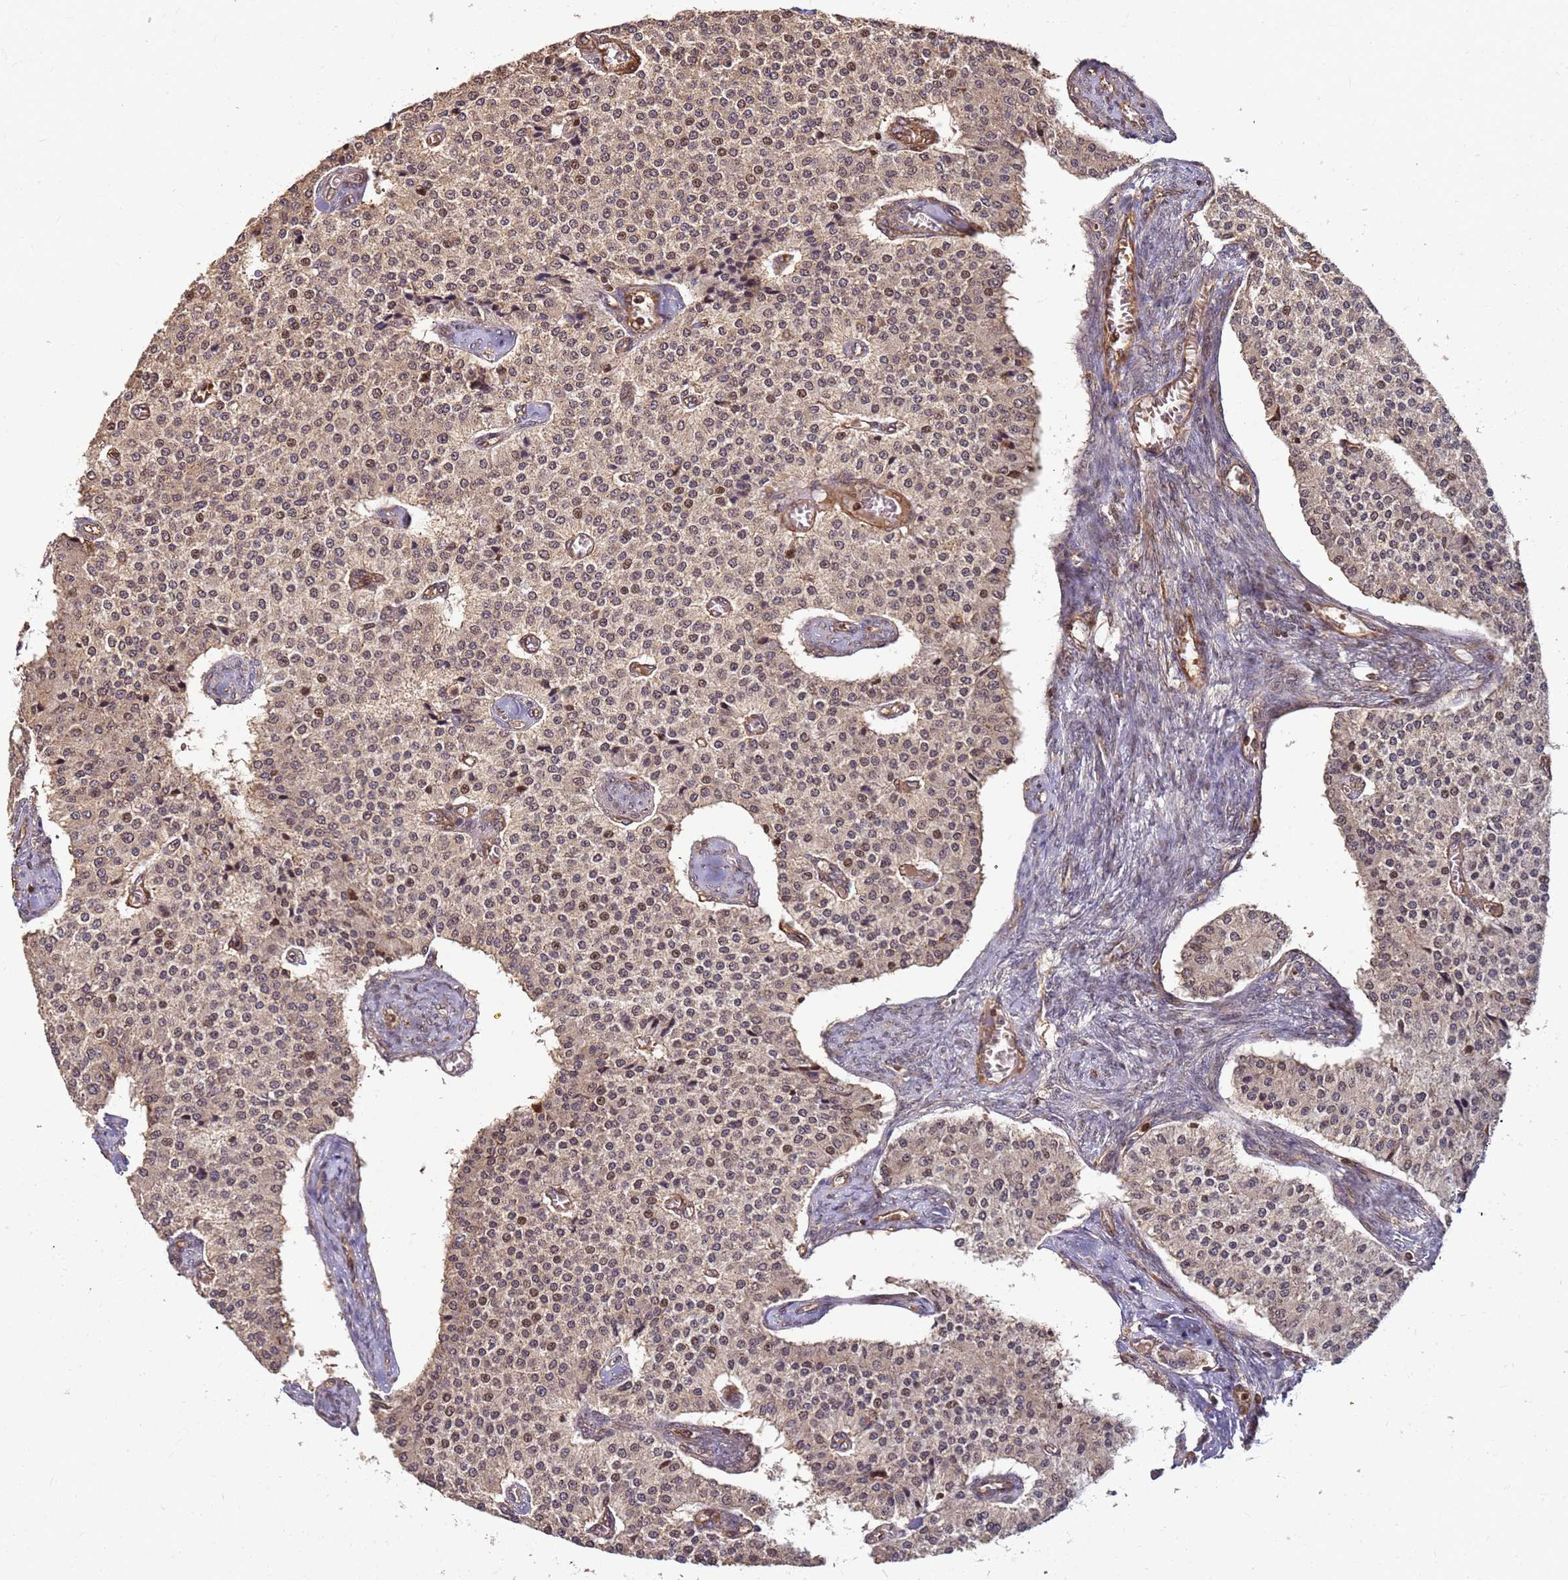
{"staining": {"intensity": "moderate", "quantity": ">75%", "location": "cytoplasmic/membranous,nuclear"}, "tissue": "carcinoid", "cell_type": "Tumor cells", "image_type": "cancer", "snomed": [{"axis": "morphology", "description": "Carcinoid, malignant, NOS"}, {"axis": "topography", "description": "Colon"}], "caption": "An immunohistochemistry micrograph of neoplastic tissue is shown. Protein staining in brown highlights moderate cytoplasmic/membranous and nuclear positivity in malignant carcinoid within tumor cells. (DAB (3,3'-diaminobenzidine) IHC with brightfield microscopy, high magnification).", "gene": "ST18", "patient": {"sex": "female", "age": 52}}